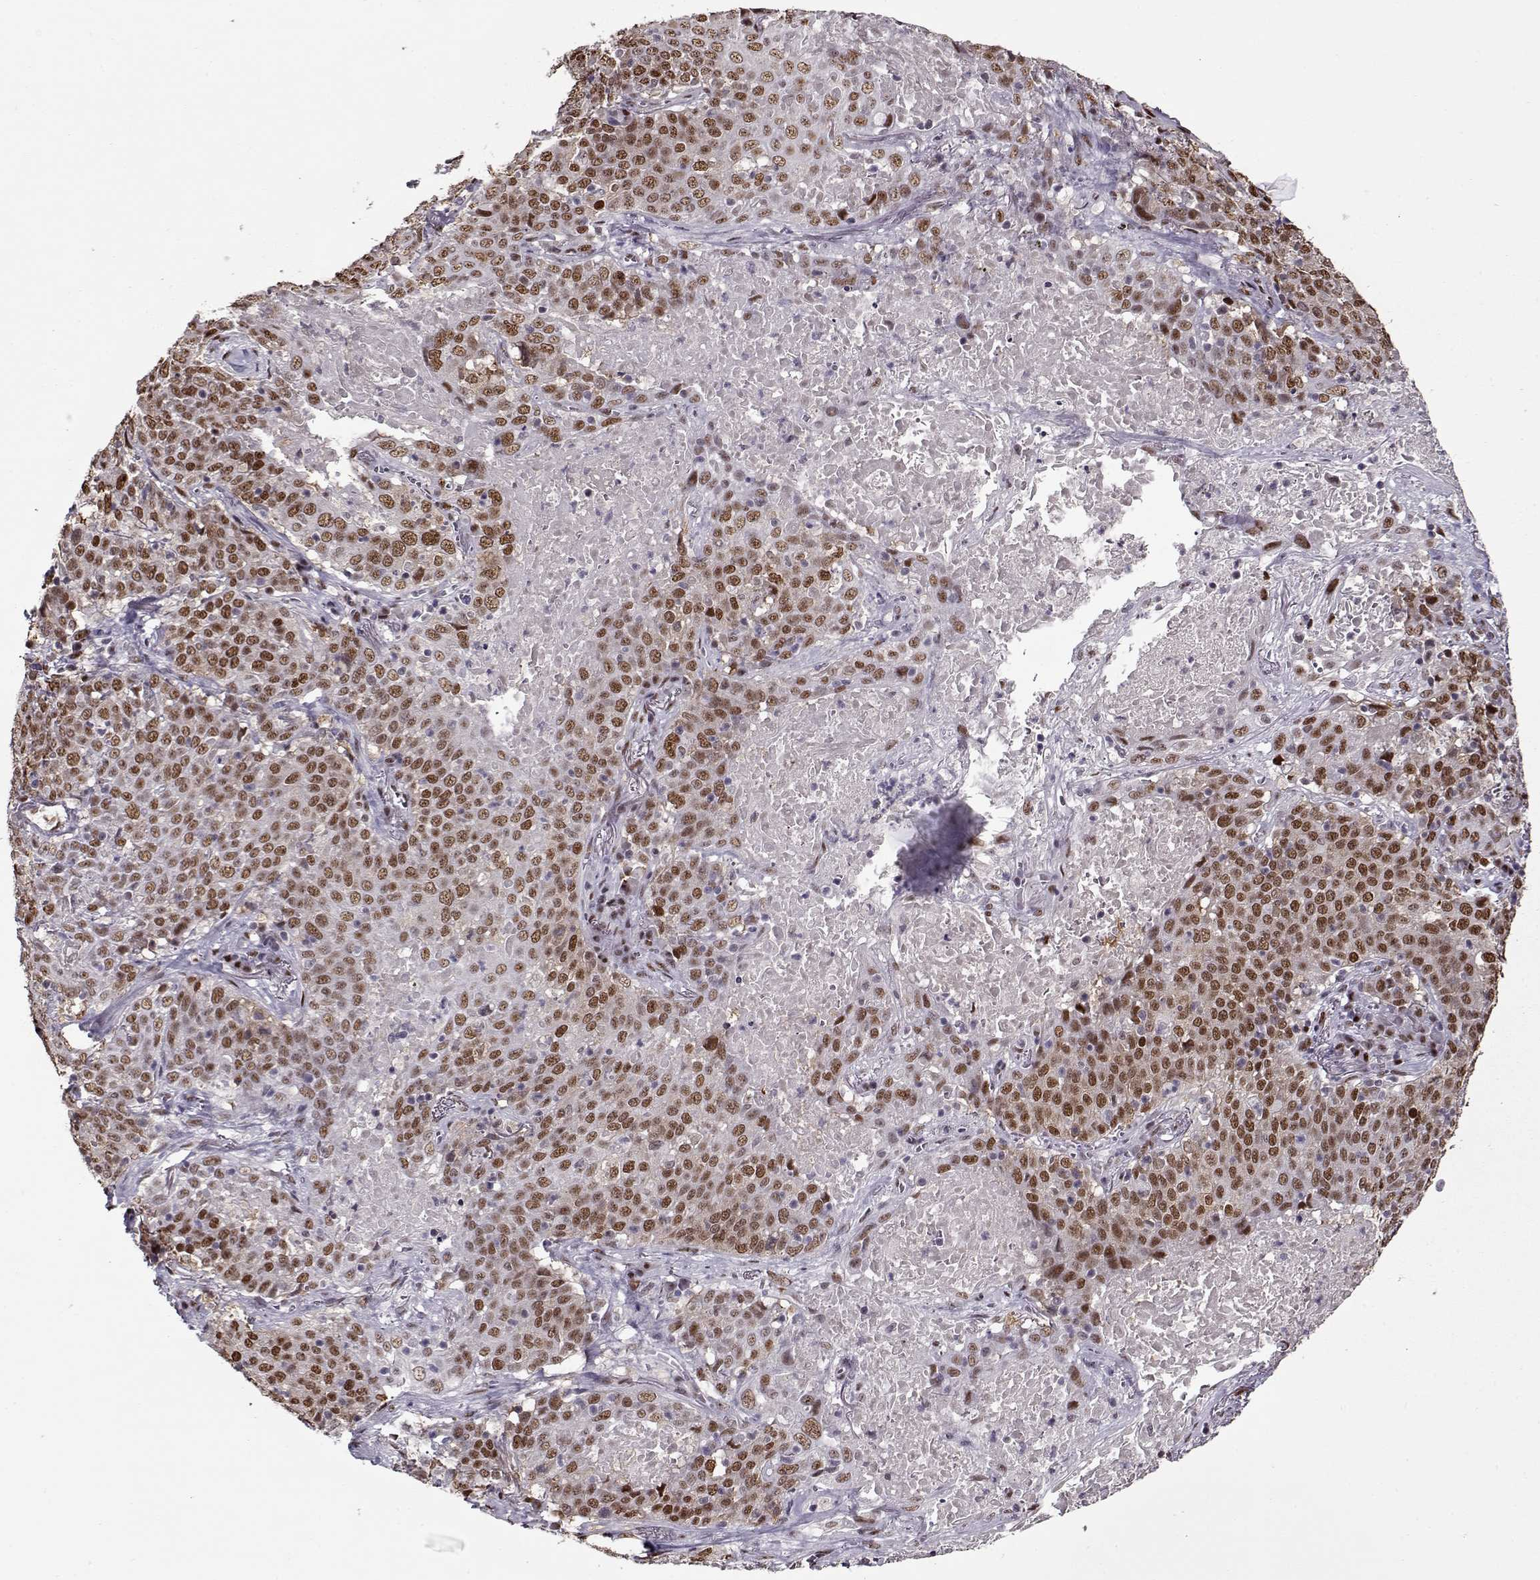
{"staining": {"intensity": "moderate", "quantity": ">75%", "location": "nuclear"}, "tissue": "lung cancer", "cell_type": "Tumor cells", "image_type": "cancer", "snomed": [{"axis": "morphology", "description": "Squamous cell carcinoma, NOS"}, {"axis": "topography", "description": "Lung"}], "caption": "Moderate nuclear protein expression is present in about >75% of tumor cells in squamous cell carcinoma (lung).", "gene": "PRMT8", "patient": {"sex": "male", "age": 82}}